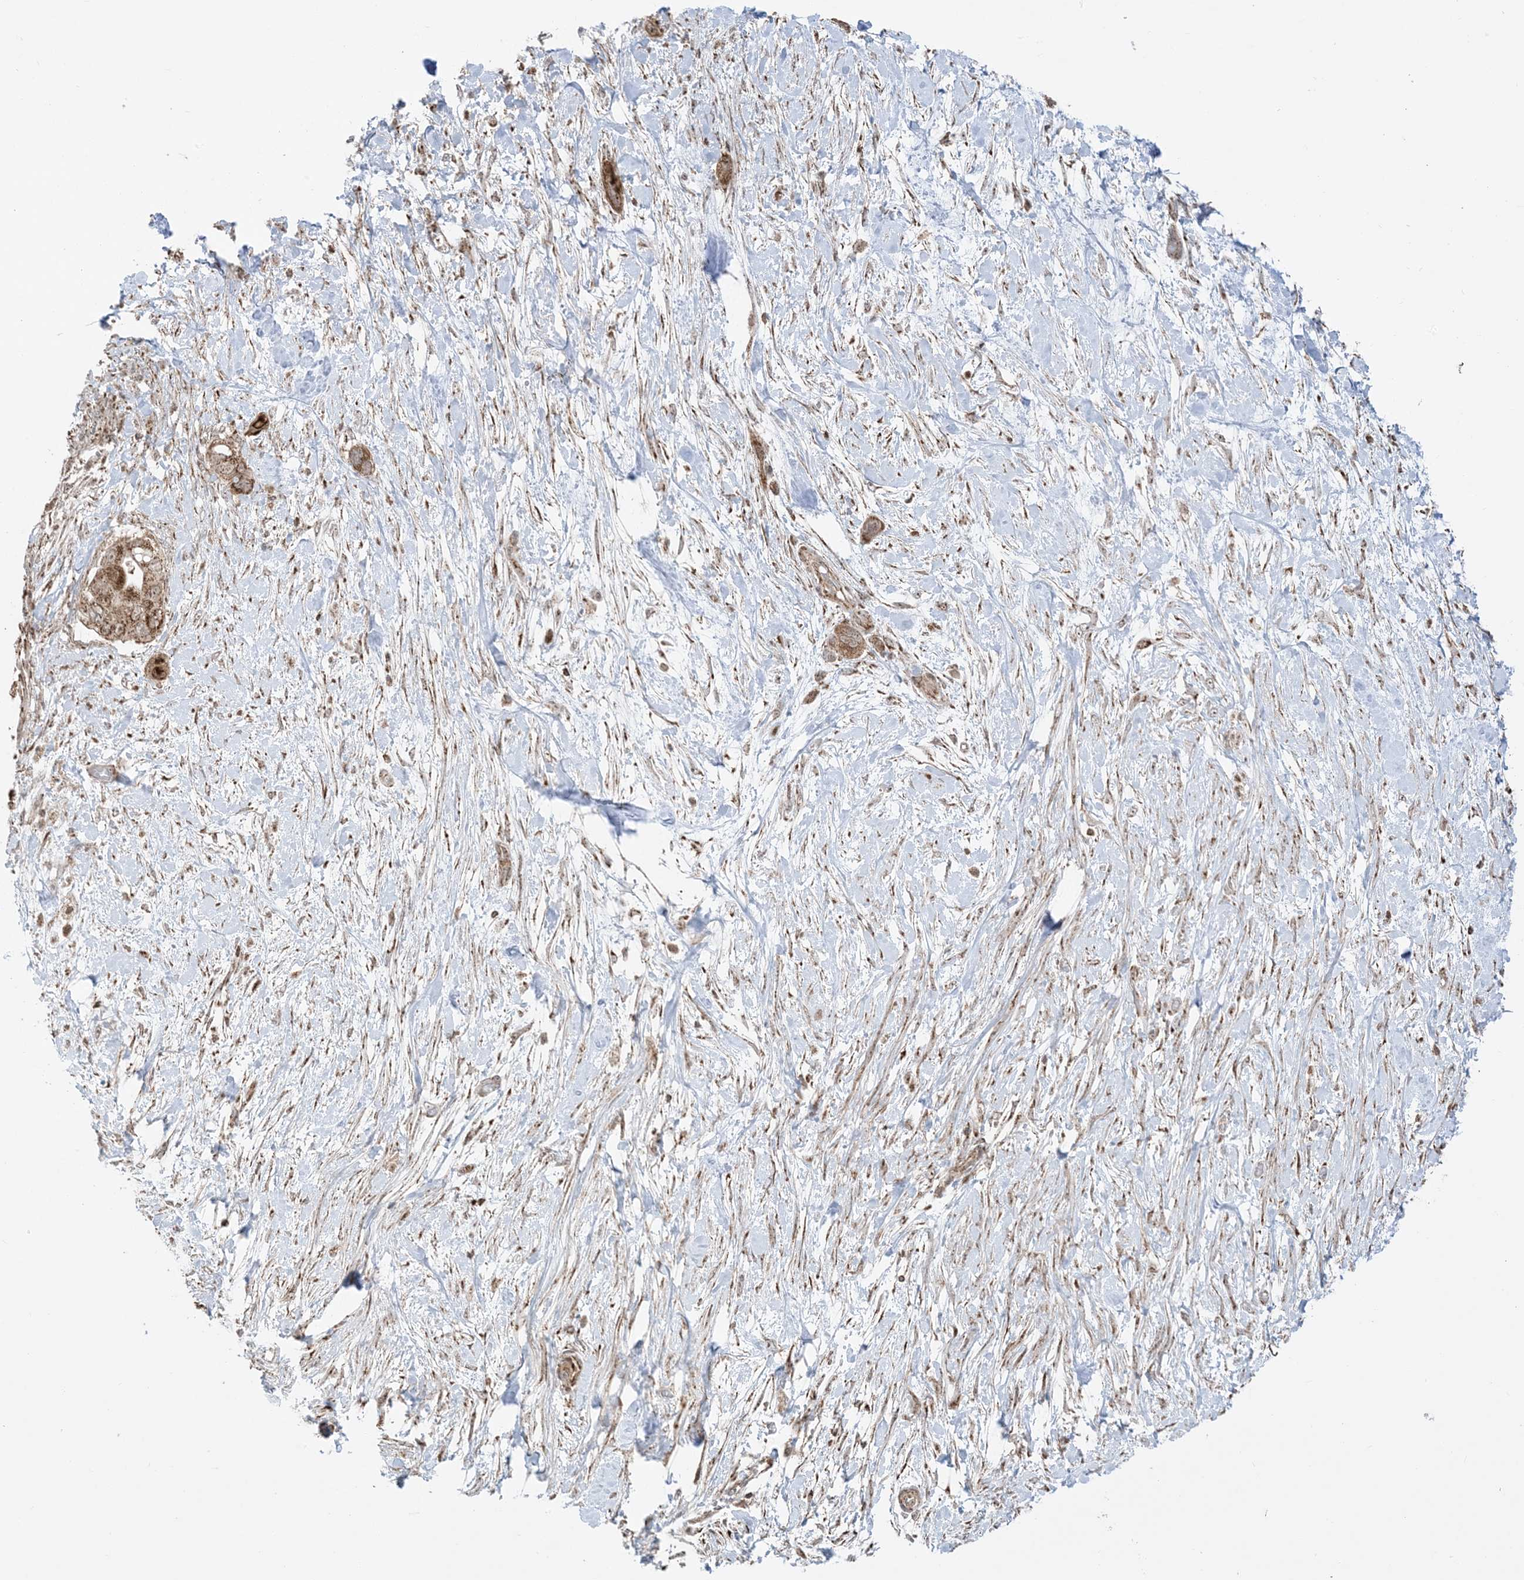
{"staining": {"intensity": "moderate", "quantity": ">75%", "location": "cytoplasmic/membranous,nuclear"}, "tissue": "pancreatic cancer", "cell_type": "Tumor cells", "image_type": "cancer", "snomed": [{"axis": "morphology", "description": "Adenocarcinoma, NOS"}, {"axis": "topography", "description": "Pancreas"}], "caption": "IHC of pancreatic adenocarcinoma reveals medium levels of moderate cytoplasmic/membranous and nuclear expression in about >75% of tumor cells. The staining was performed using DAB, with brown indicating positive protein expression. Nuclei are stained blue with hematoxylin.", "gene": "MAPKBP1", "patient": {"sex": "male", "age": 68}}